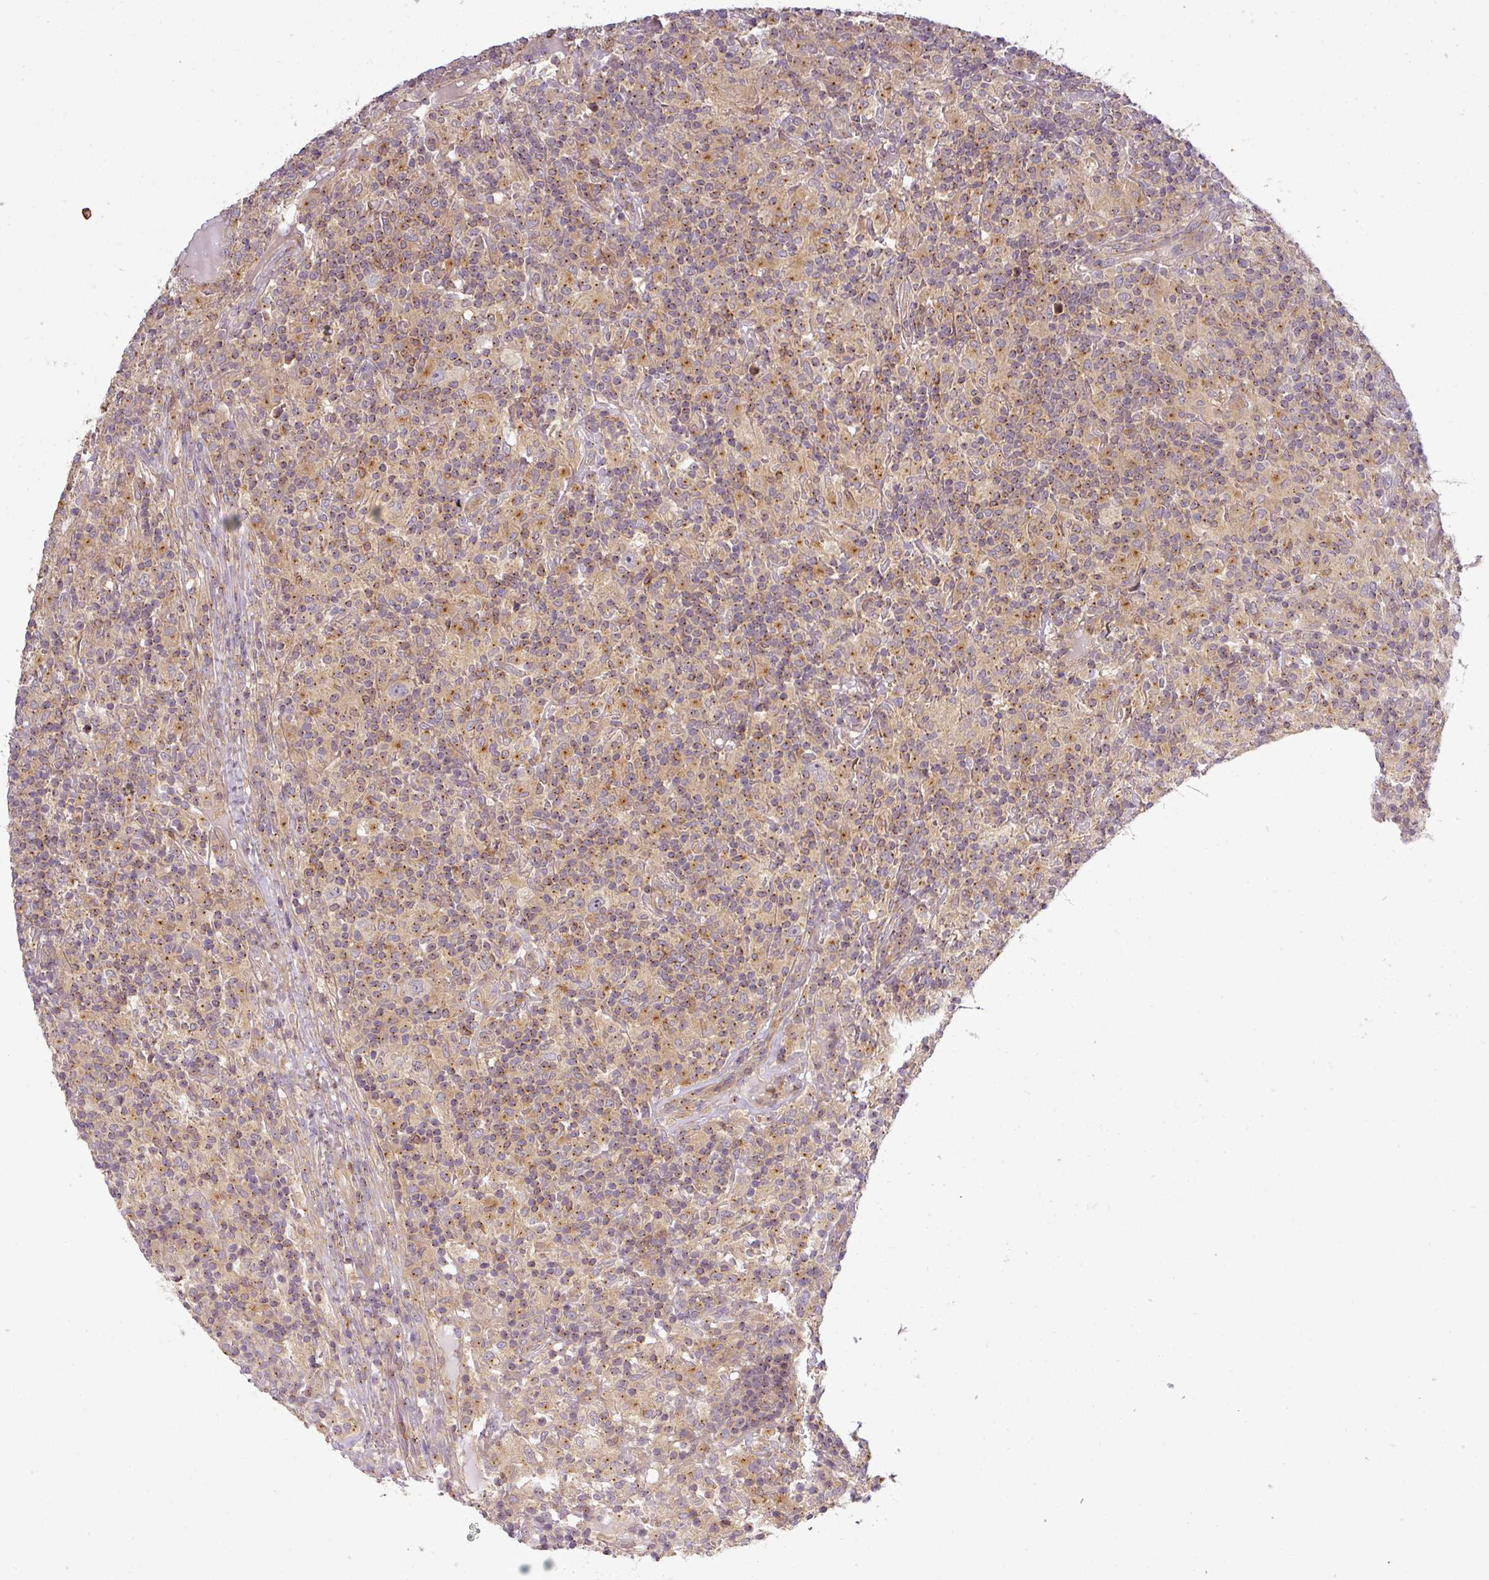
{"staining": {"intensity": "negative", "quantity": "none", "location": "none"}, "tissue": "lymphoma", "cell_type": "Tumor cells", "image_type": "cancer", "snomed": [{"axis": "morphology", "description": "Hodgkin's disease, NOS"}, {"axis": "topography", "description": "Lymph node"}], "caption": "This is an immunohistochemistry micrograph of human Hodgkin's disease. There is no positivity in tumor cells.", "gene": "NIN", "patient": {"sex": "male", "age": 70}}